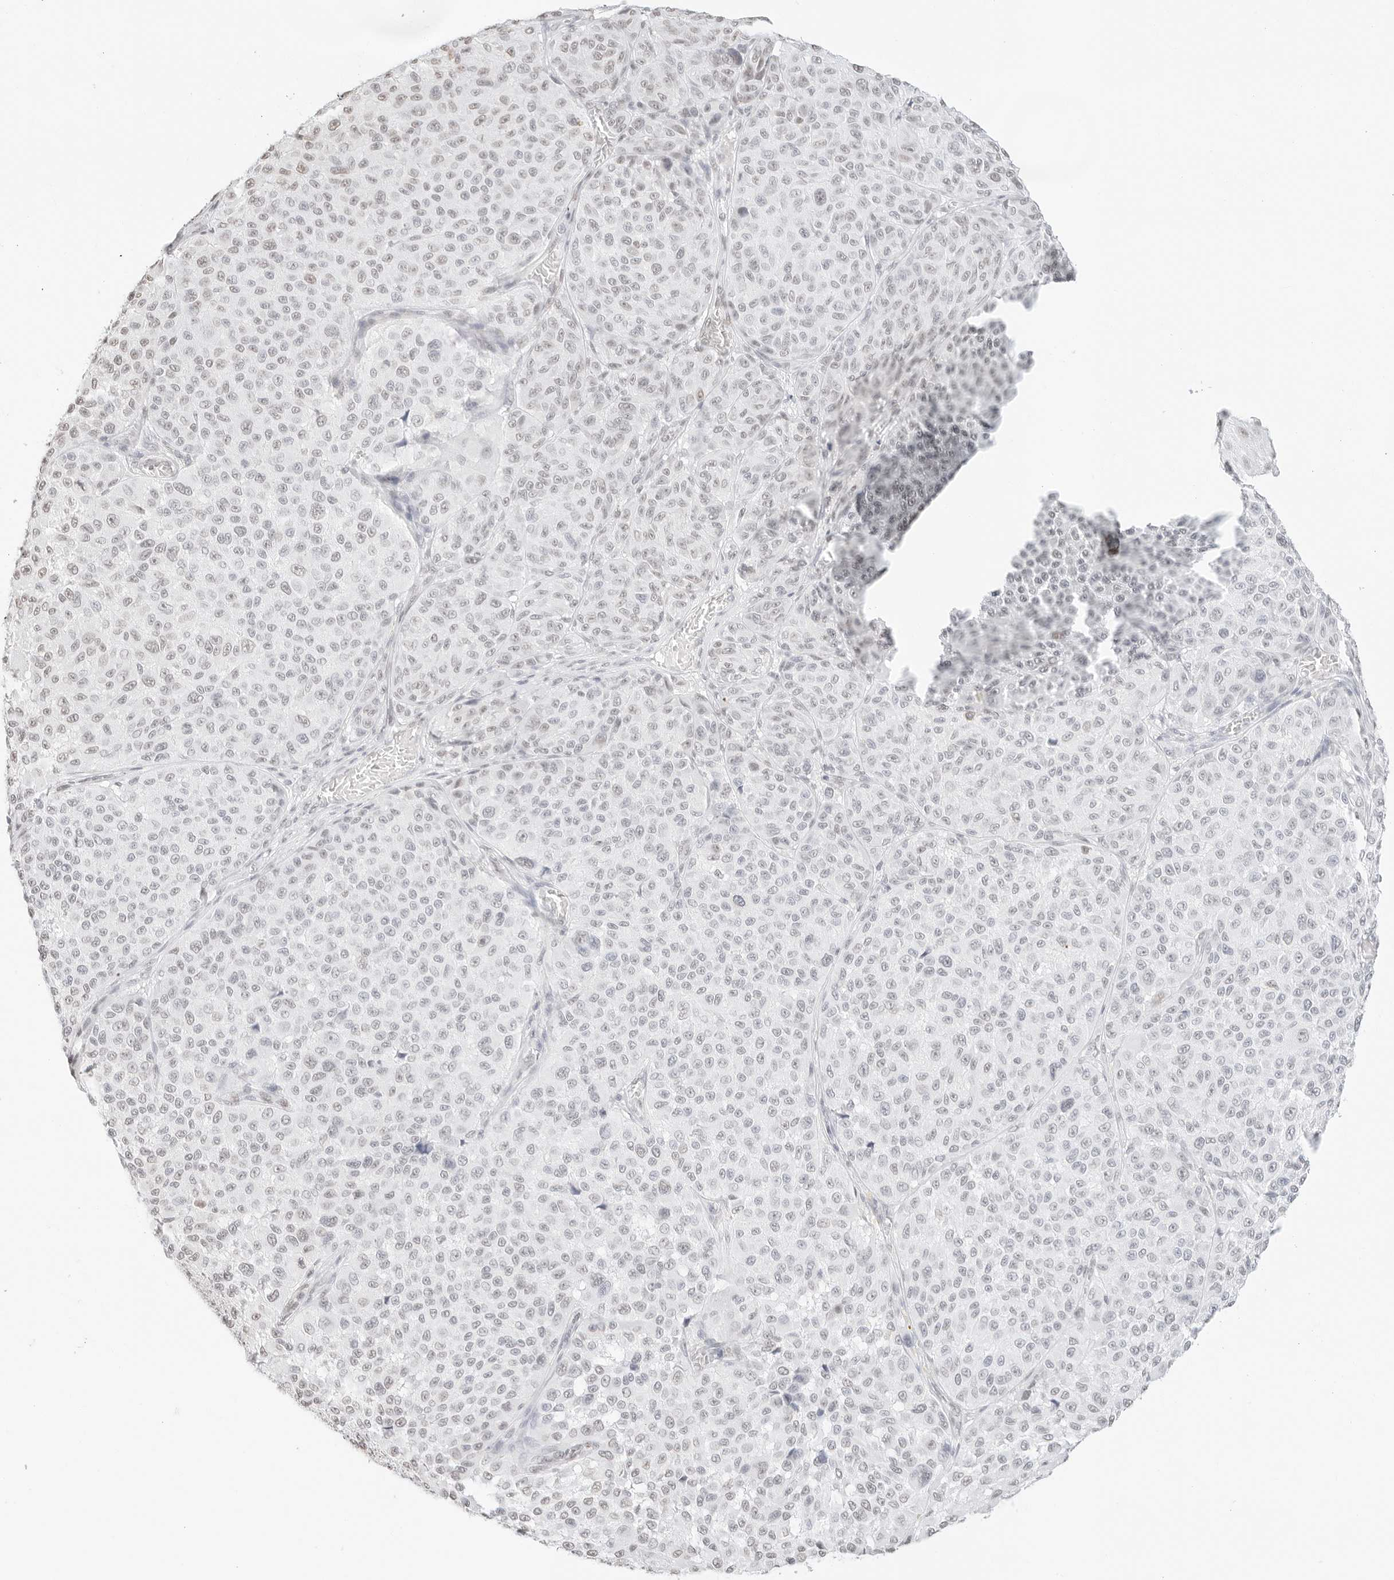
{"staining": {"intensity": "moderate", "quantity": "25%-75%", "location": "nuclear"}, "tissue": "melanoma", "cell_type": "Tumor cells", "image_type": "cancer", "snomed": [{"axis": "morphology", "description": "Malignant melanoma, NOS"}, {"axis": "topography", "description": "Skin"}], "caption": "Human malignant melanoma stained for a protein (brown) shows moderate nuclear positive positivity in about 25%-75% of tumor cells.", "gene": "FBLN5", "patient": {"sex": "male", "age": 83}}